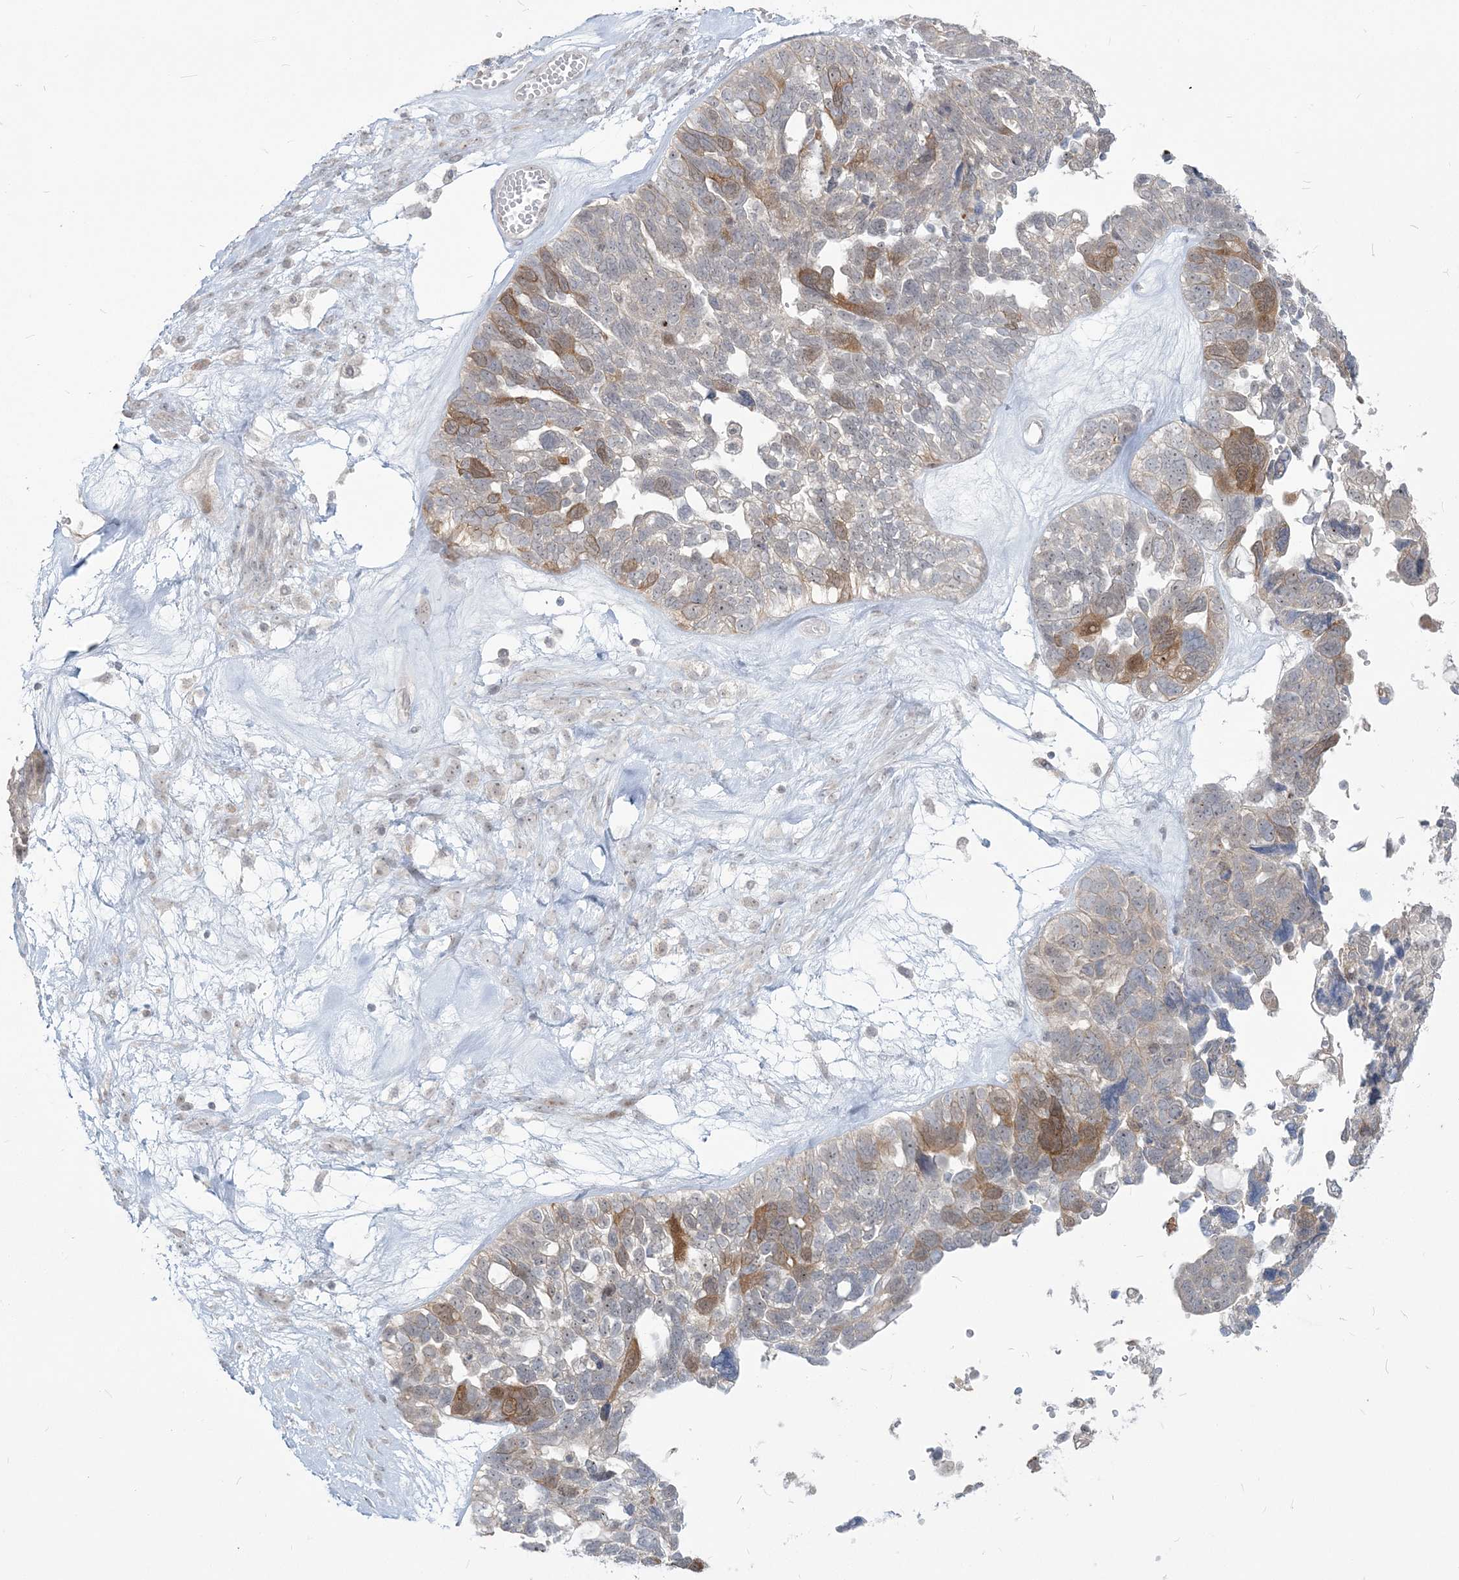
{"staining": {"intensity": "moderate", "quantity": "<25%", "location": "cytoplasmic/membranous"}, "tissue": "ovarian cancer", "cell_type": "Tumor cells", "image_type": "cancer", "snomed": [{"axis": "morphology", "description": "Cystadenocarcinoma, serous, NOS"}, {"axis": "topography", "description": "Ovary"}], "caption": "Moderate cytoplasmic/membranous protein expression is present in approximately <25% of tumor cells in ovarian cancer.", "gene": "SDAD1", "patient": {"sex": "female", "age": 79}}